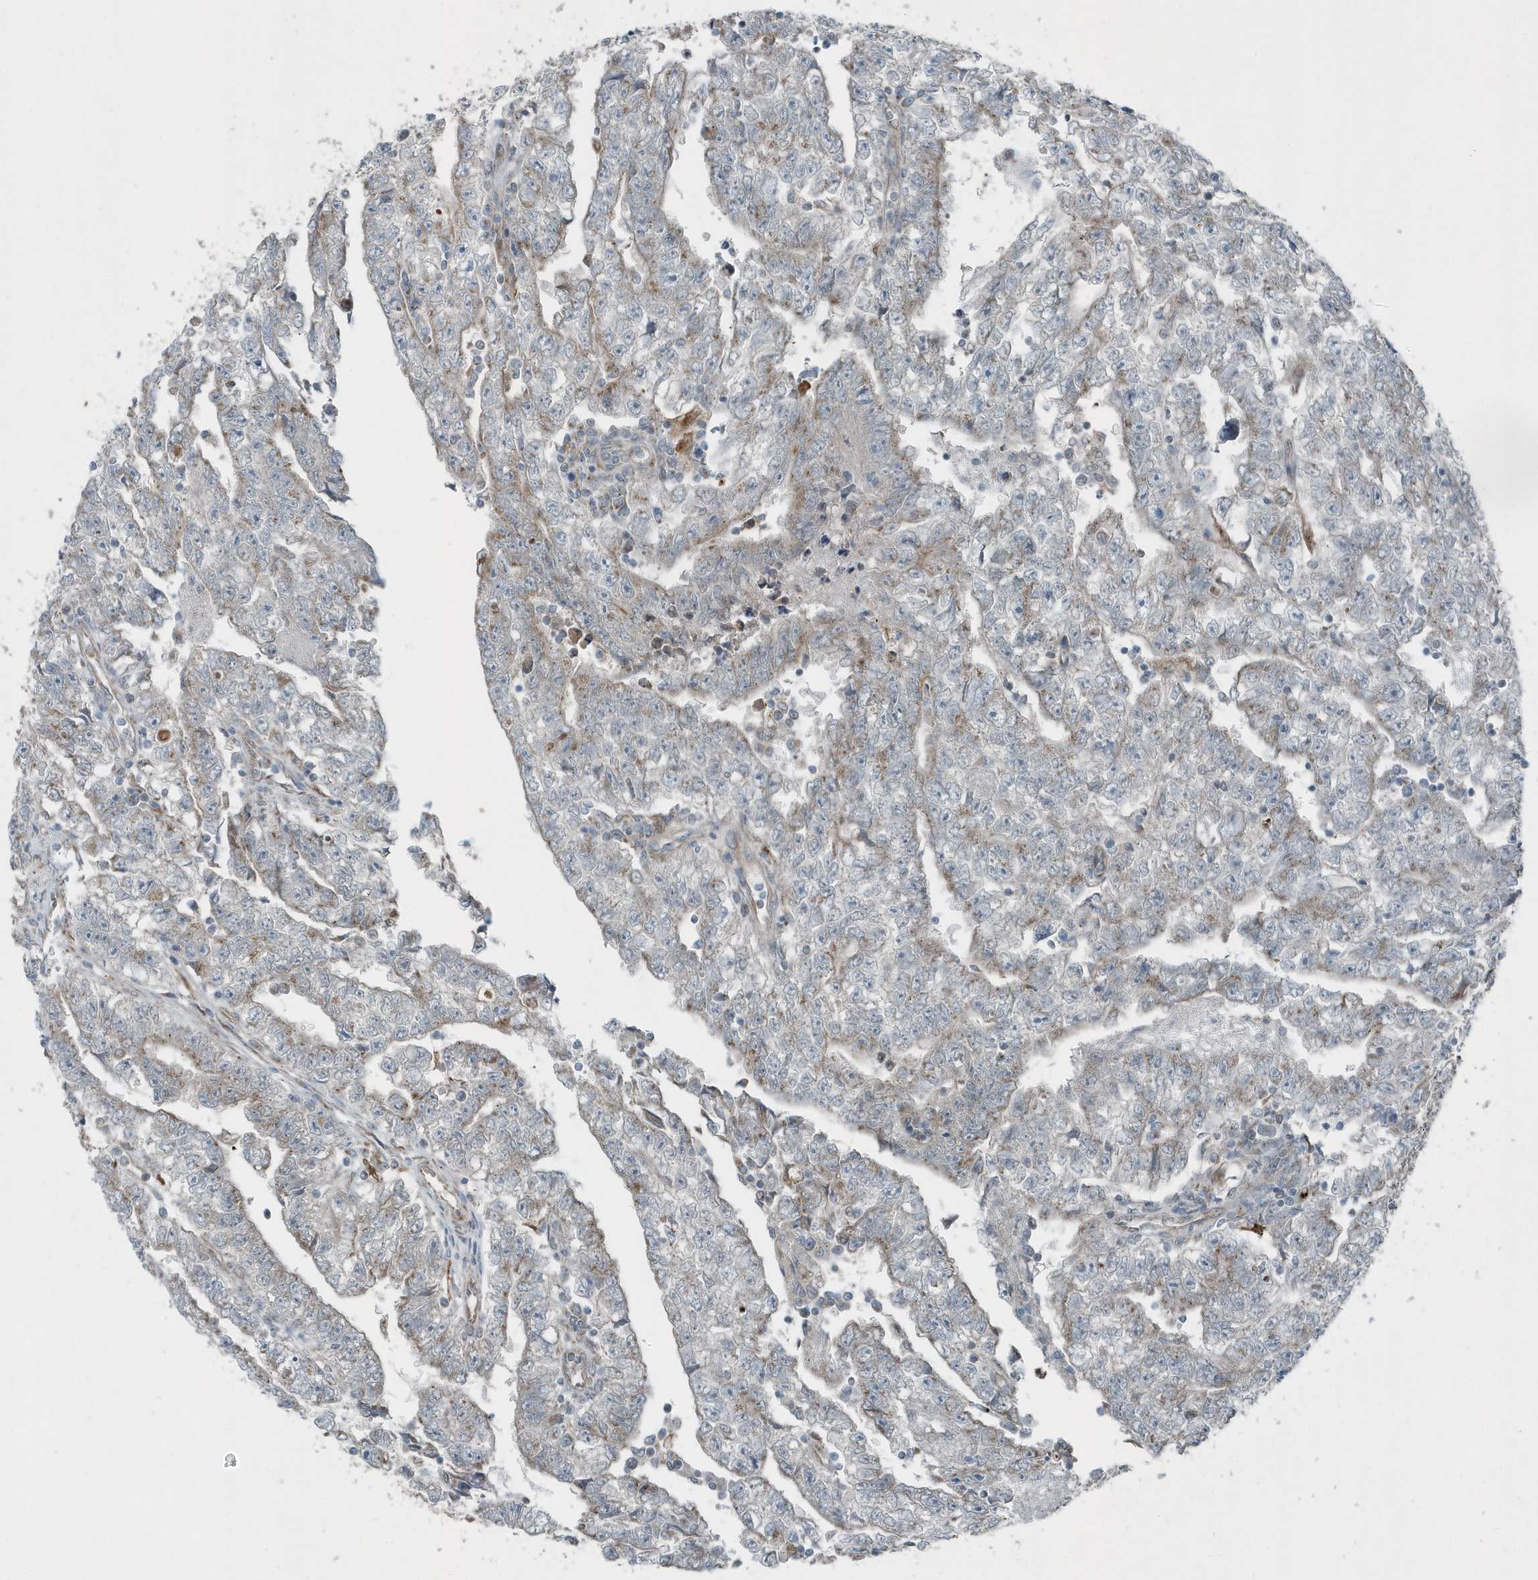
{"staining": {"intensity": "negative", "quantity": "none", "location": "none"}, "tissue": "testis cancer", "cell_type": "Tumor cells", "image_type": "cancer", "snomed": [{"axis": "morphology", "description": "Carcinoma, Embryonal, NOS"}, {"axis": "topography", "description": "Testis"}], "caption": "Immunohistochemistry (IHC) histopathology image of neoplastic tissue: human testis cancer stained with DAB (3,3'-diaminobenzidine) demonstrates no significant protein staining in tumor cells.", "gene": "GCC2", "patient": {"sex": "male", "age": 25}}